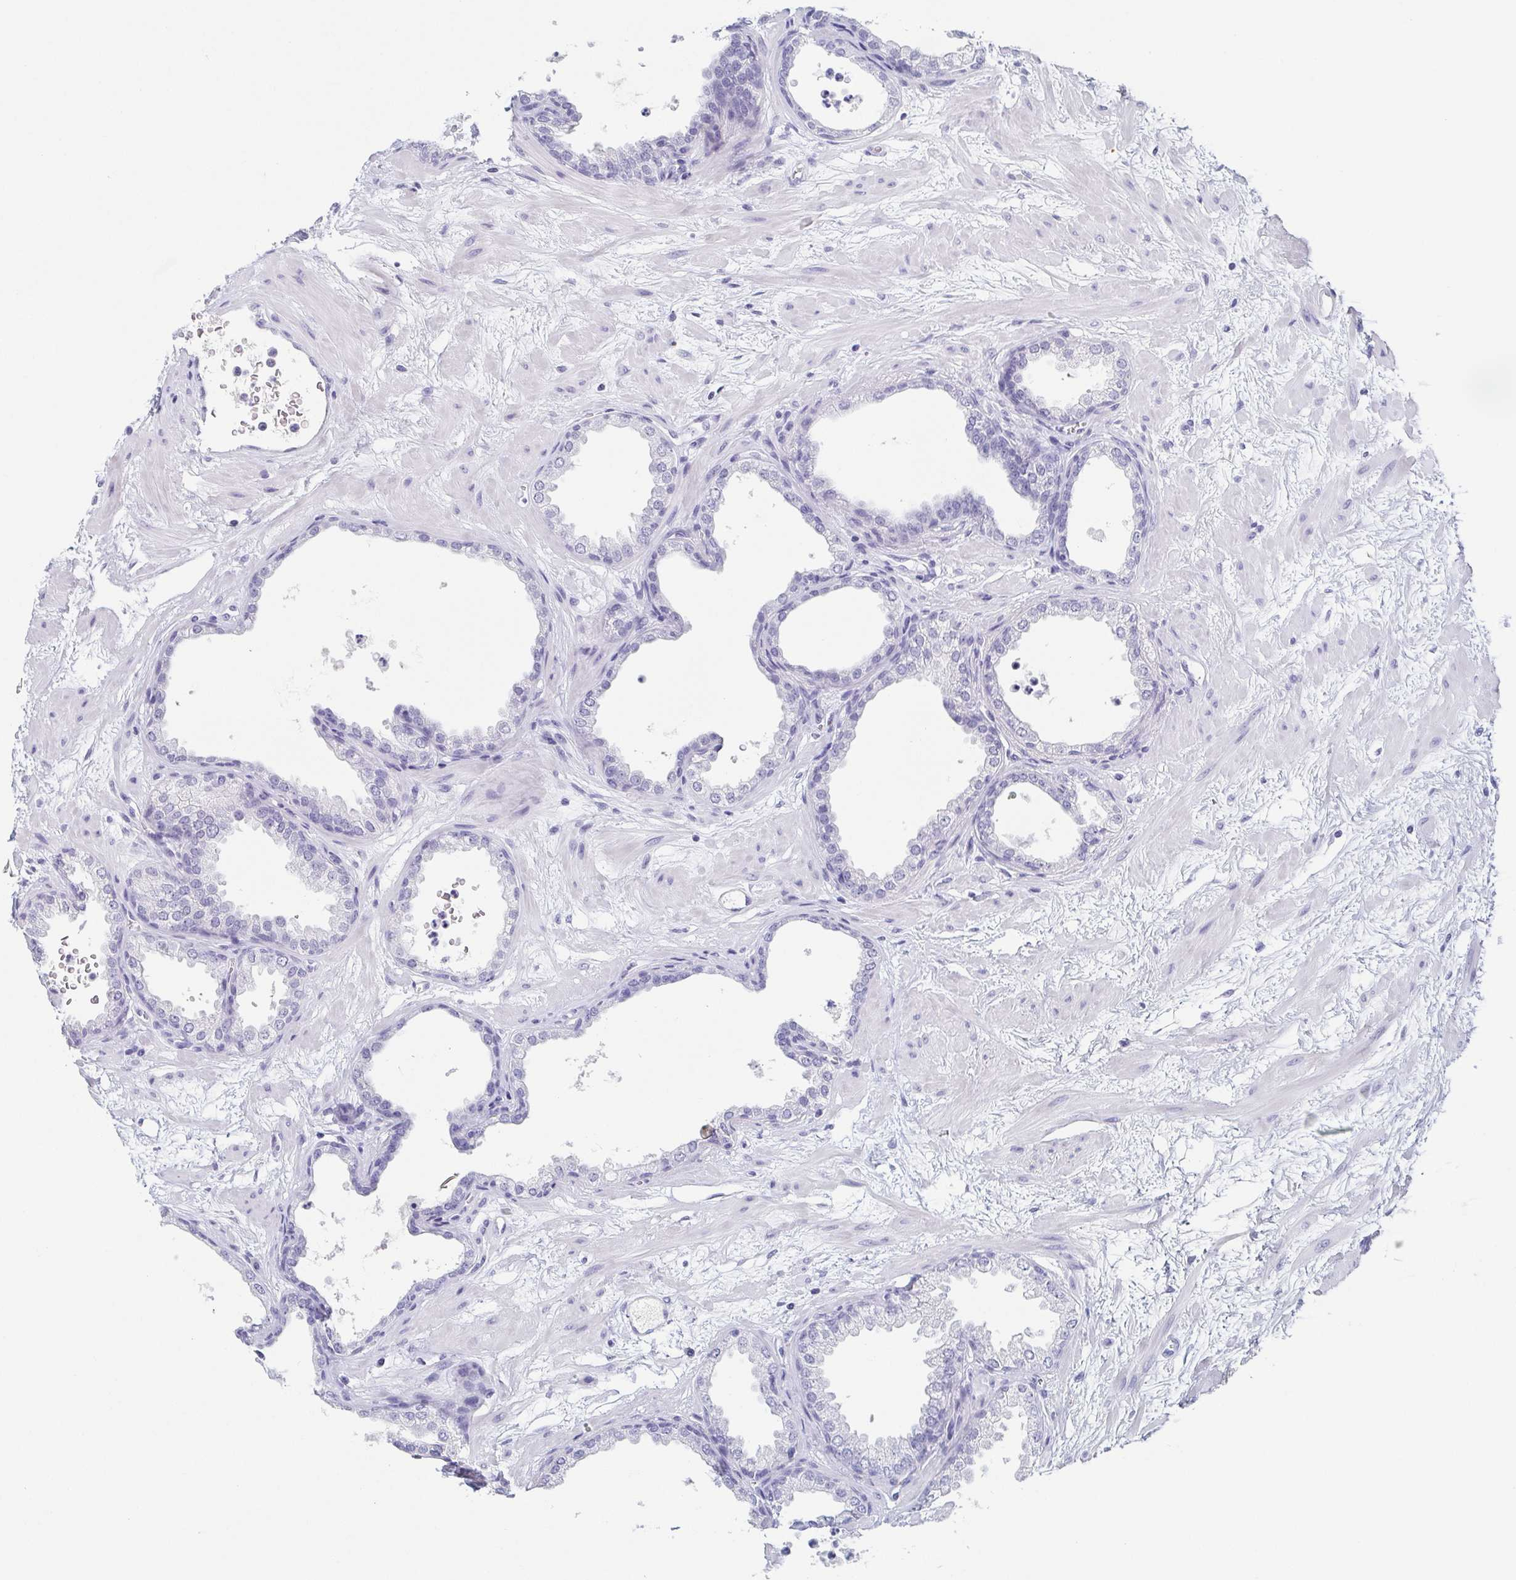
{"staining": {"intensity": "moderate", "quantity": "<25%", "location": "cytoplasmic/membranous"}, "tissue": "prostate", "cell_type": "Glandular cells", "image_type": "normal", "snomed": [{"axis": "morphology", "description": "Normal tissue, NOS"}, {"axis": "topography", "description": "Prostate"}], "caption": "Prostate stained with DAB immunohistochemistry (IHC) demonstrates low levels of moderate cytoplasmic/membranous positivity in approximately <25% of glandular cells.", "gene": "ITLN1", "patient": {"sex": "male", "age": 37}}